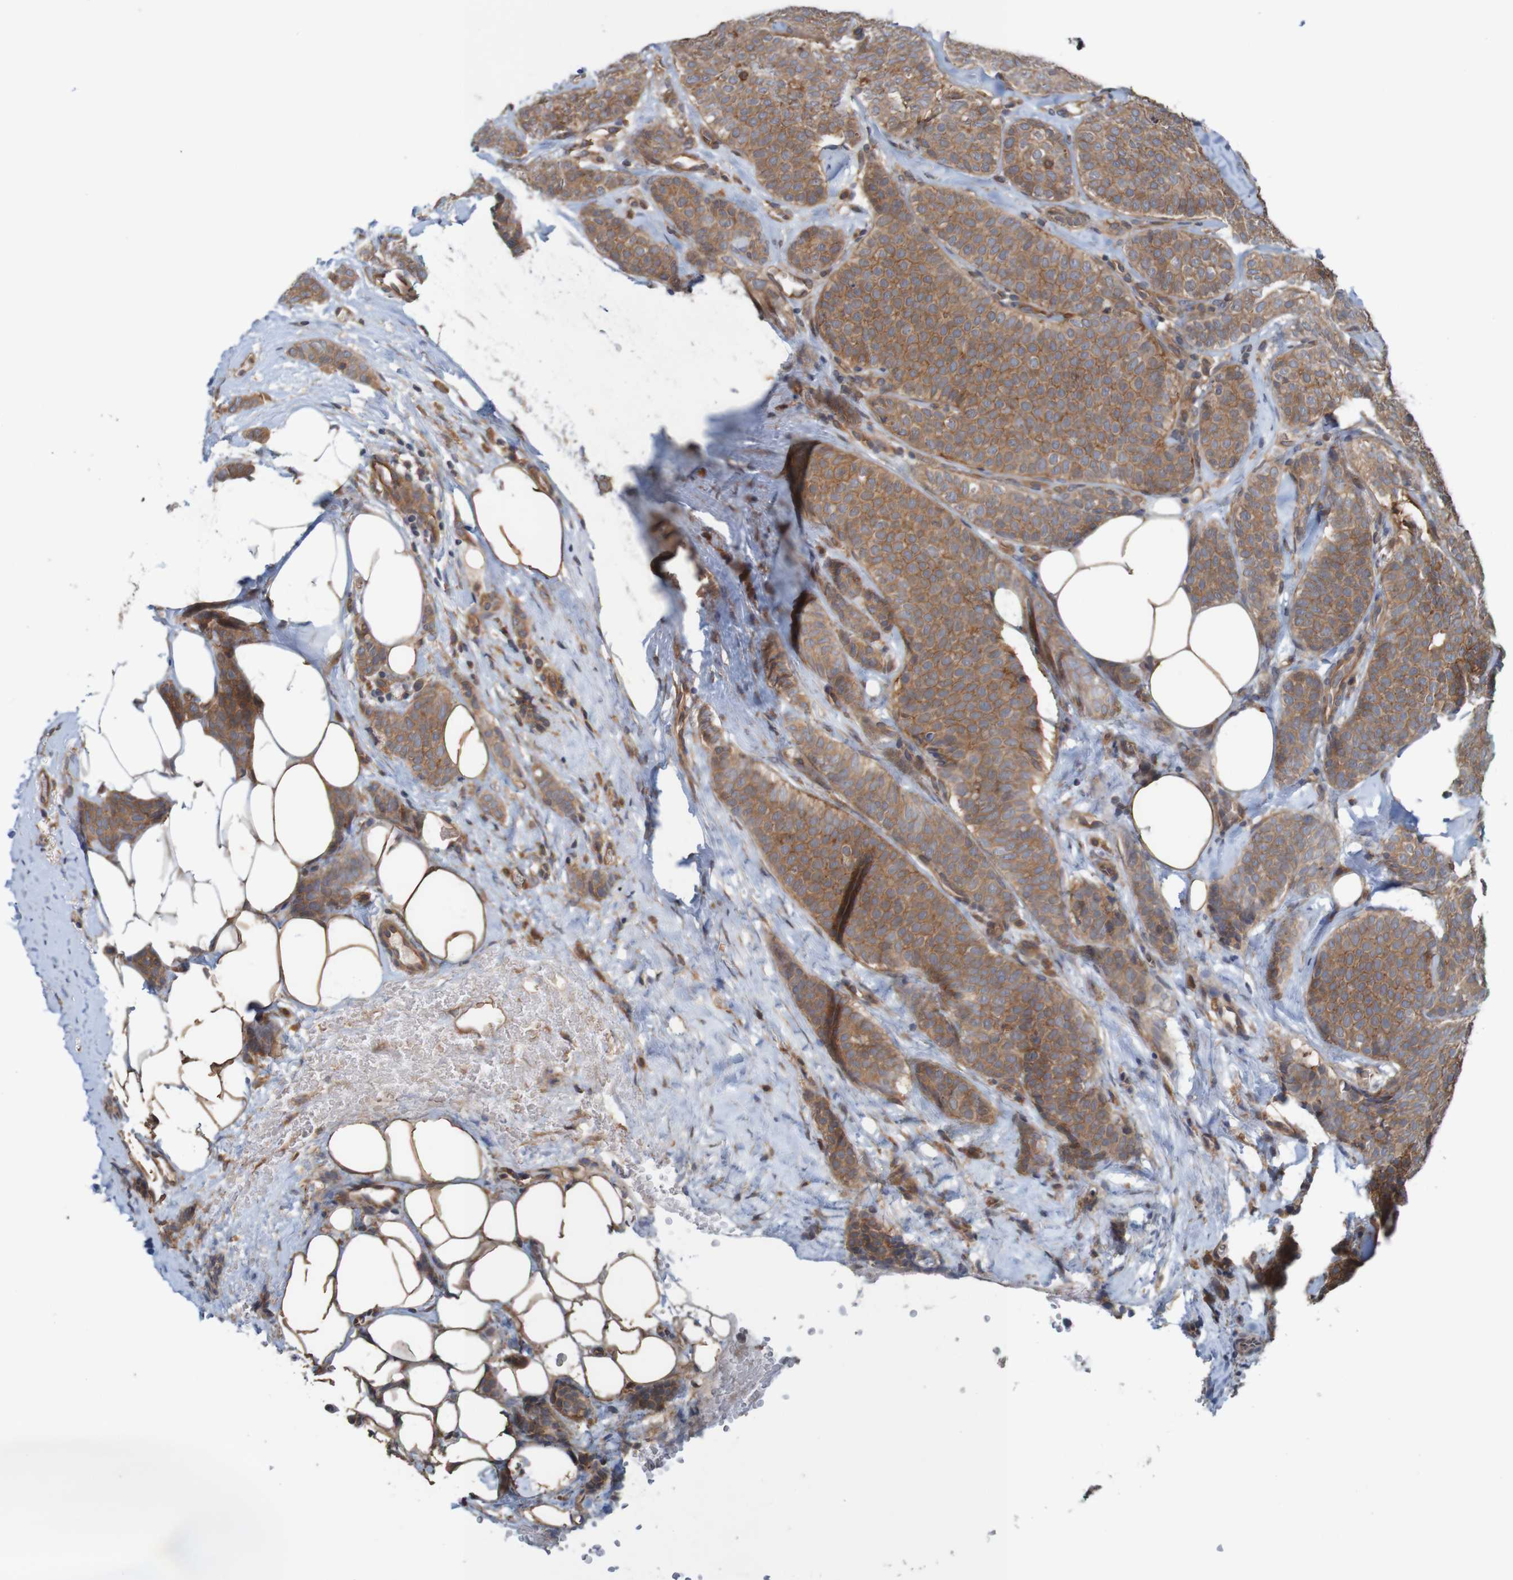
{"staining": {"intensity": "moderate", "quantity": ">75%", "location": "cytoplasmic/membranous"}, "tissue": "breast cancer", "cell_type": "Tumor cells", "image_type": "cancer", "snomed": [{"axis": "morphology", "description": "Lobular carcinoma"}, {"axis": "topography", "description": "Skin"}, {"axis": "topography", "description": "Breast"}], "caption": "Protein expression analysis of human breast lobular carcinoma reveals moderate cytoplasmic/membranous staining in about >75% of tumor cells.", "gene": "ARHGEF11", "patient": {"sex": "female", "age": 46}}